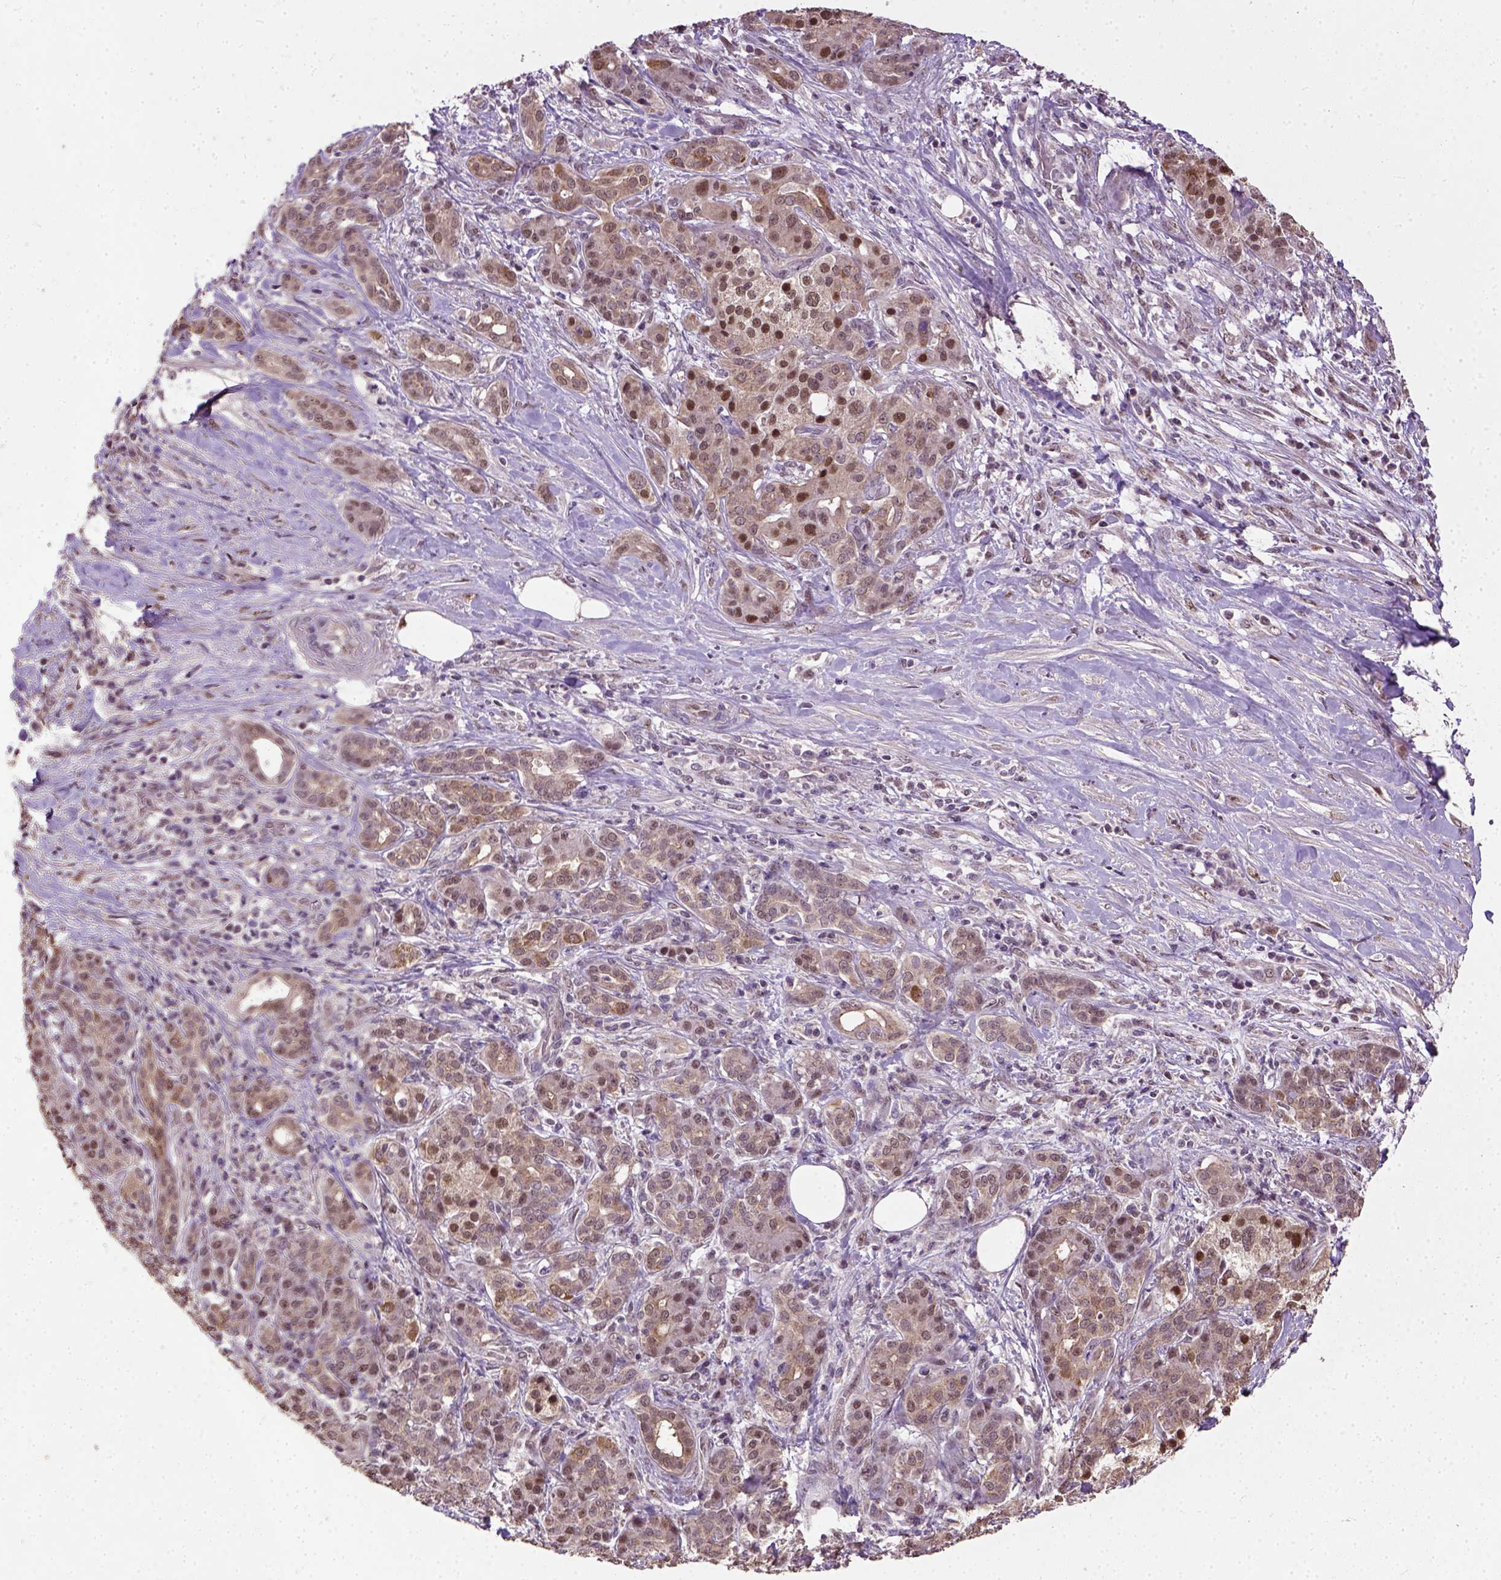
{"staining": {"intensity": "moderate", "quantity": ">75%", "location": "cytoplasmic/membranous,nuclear"}, "tissue": "pancreatic cancer", "cell_type": "Tumor cells", "image_type": "cancer", "snomed": [{"axis": "morphology", "description": "Normal tissue, NOS"}, {"axis": "morphology", "description": "Inflammation, NOS"}, {"axis": "morphology", "description": "Adenocarcinoma, NOS"}, {"axis": "topography", "description": "Pancreas"}], "caption": "Brown immunohistochemical staining in pancreatic cancer (adenocarcinoma) displays moderate cytoplasmic/membranous and nuclear expression in approximately >75% of tumor cells.", "gene": "UBA3", "patient": {"sex": "male", "age": 57}}